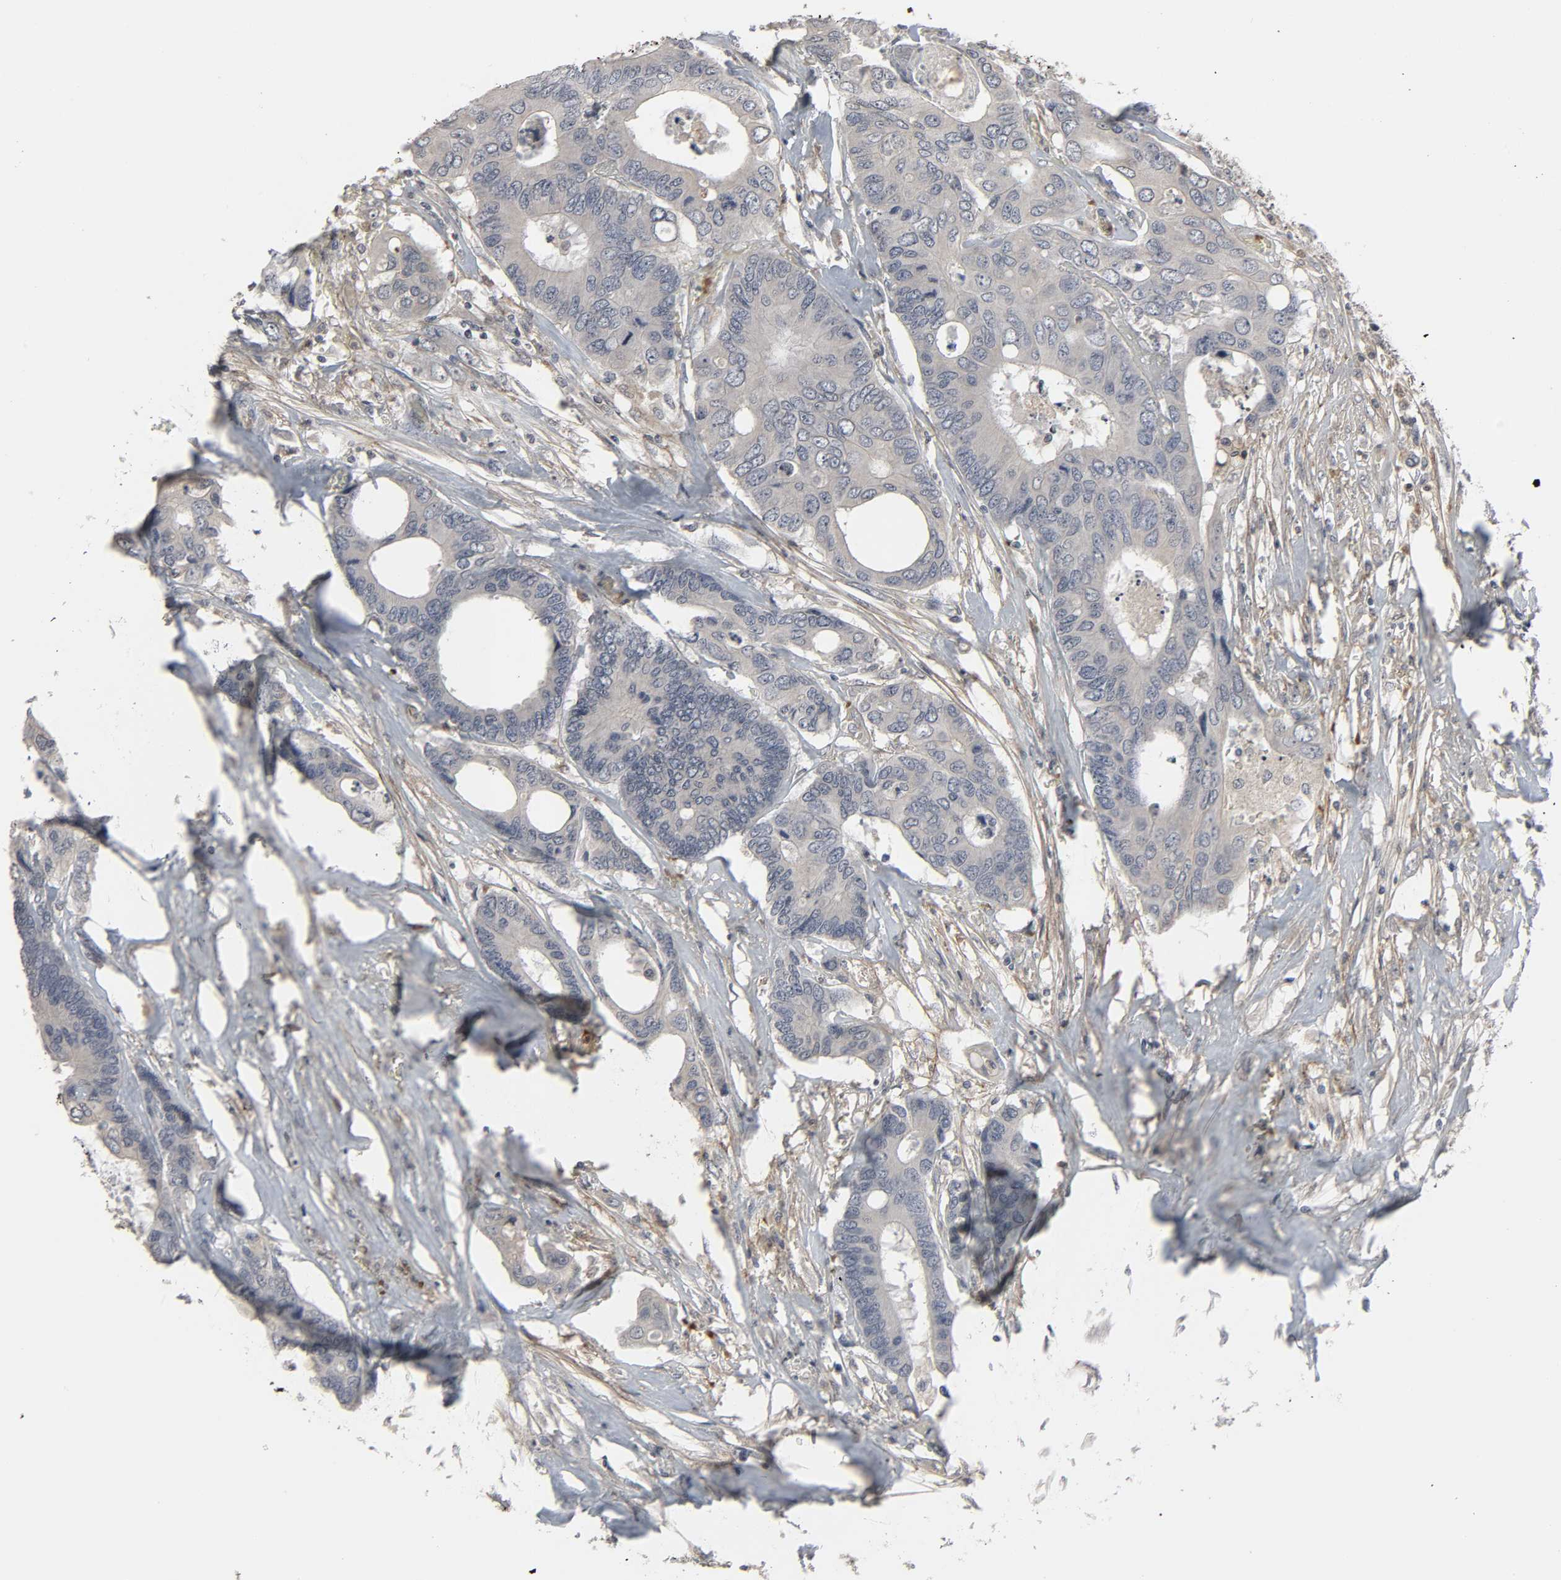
{"staining": {"intensity": "negative", "quantity": "none", "location": "none"}, "tissue": "colorectal cancer", "cell_type": "Tumor cells", "image_type": "cancer", "snomed": [{"axis": "morphology", "description": "Adenocarcinoma, NOS"}, {"axis": "topography", "description": "Rectum"}], "caption": "Photomicrograph shows no significant protein positivity in tumor cells of adenocarcinoma (colorectal).", "gene": "ZNF222", "patient": {"sex": "male", "age": 55}}